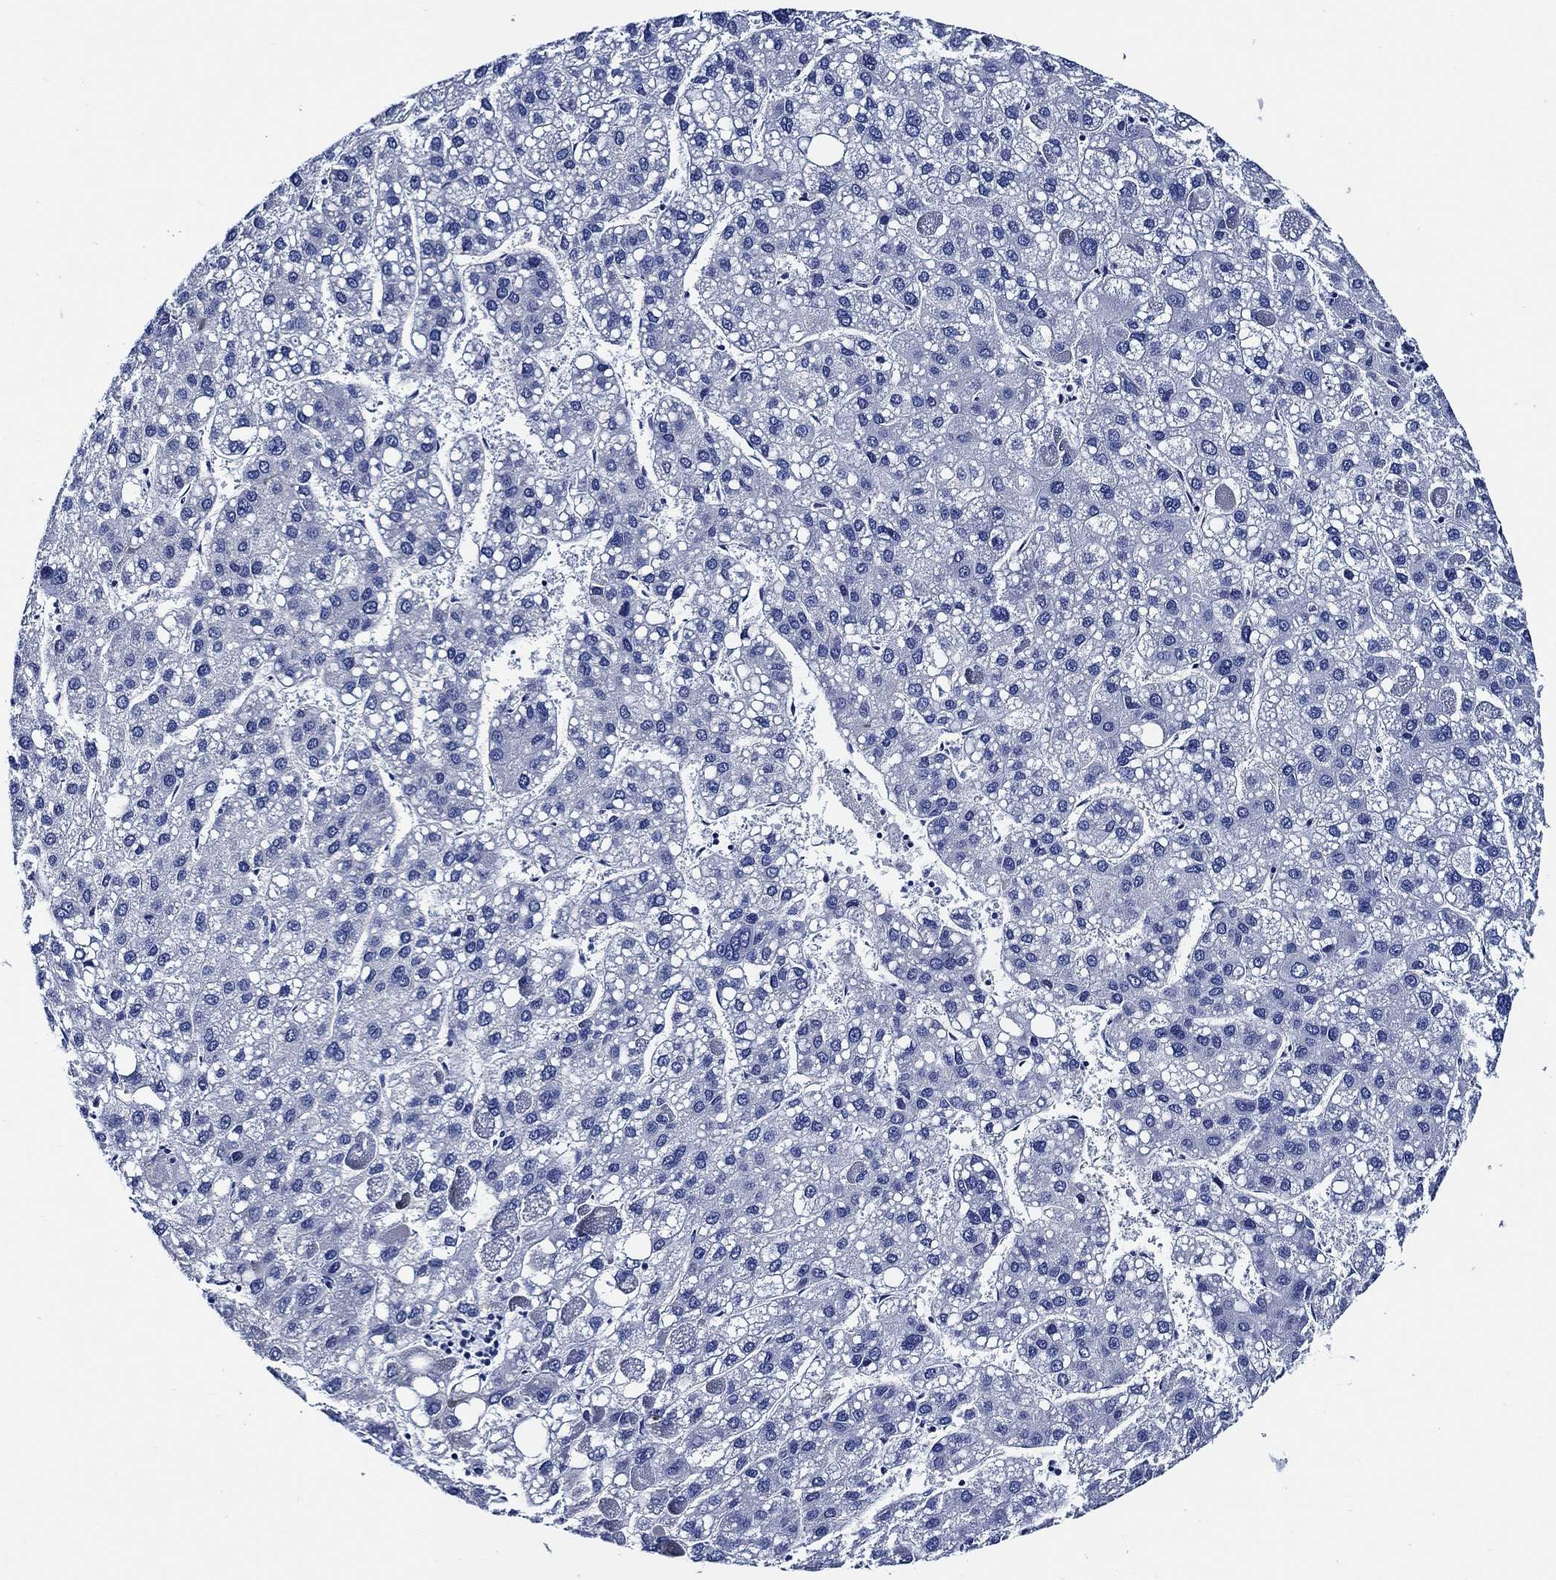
{"staining": {"intensity": "negative", "quantity": "none", "location": "none"}, "tissue": "liver cancer", "cell_type": "Tumor cells", "image_type": "cancer", "snomed": [{"axis": "morphology", "description": "Carcinoma, Hepatocellular, NOS"}, {"axis": "topography", "description": "Liver"}], "caption": "Liver cancer stained for a protein using IHC exhibits no expression tumor cells.", "gene": "WDR62", "patient": {"sex": "female", "age": 82}}